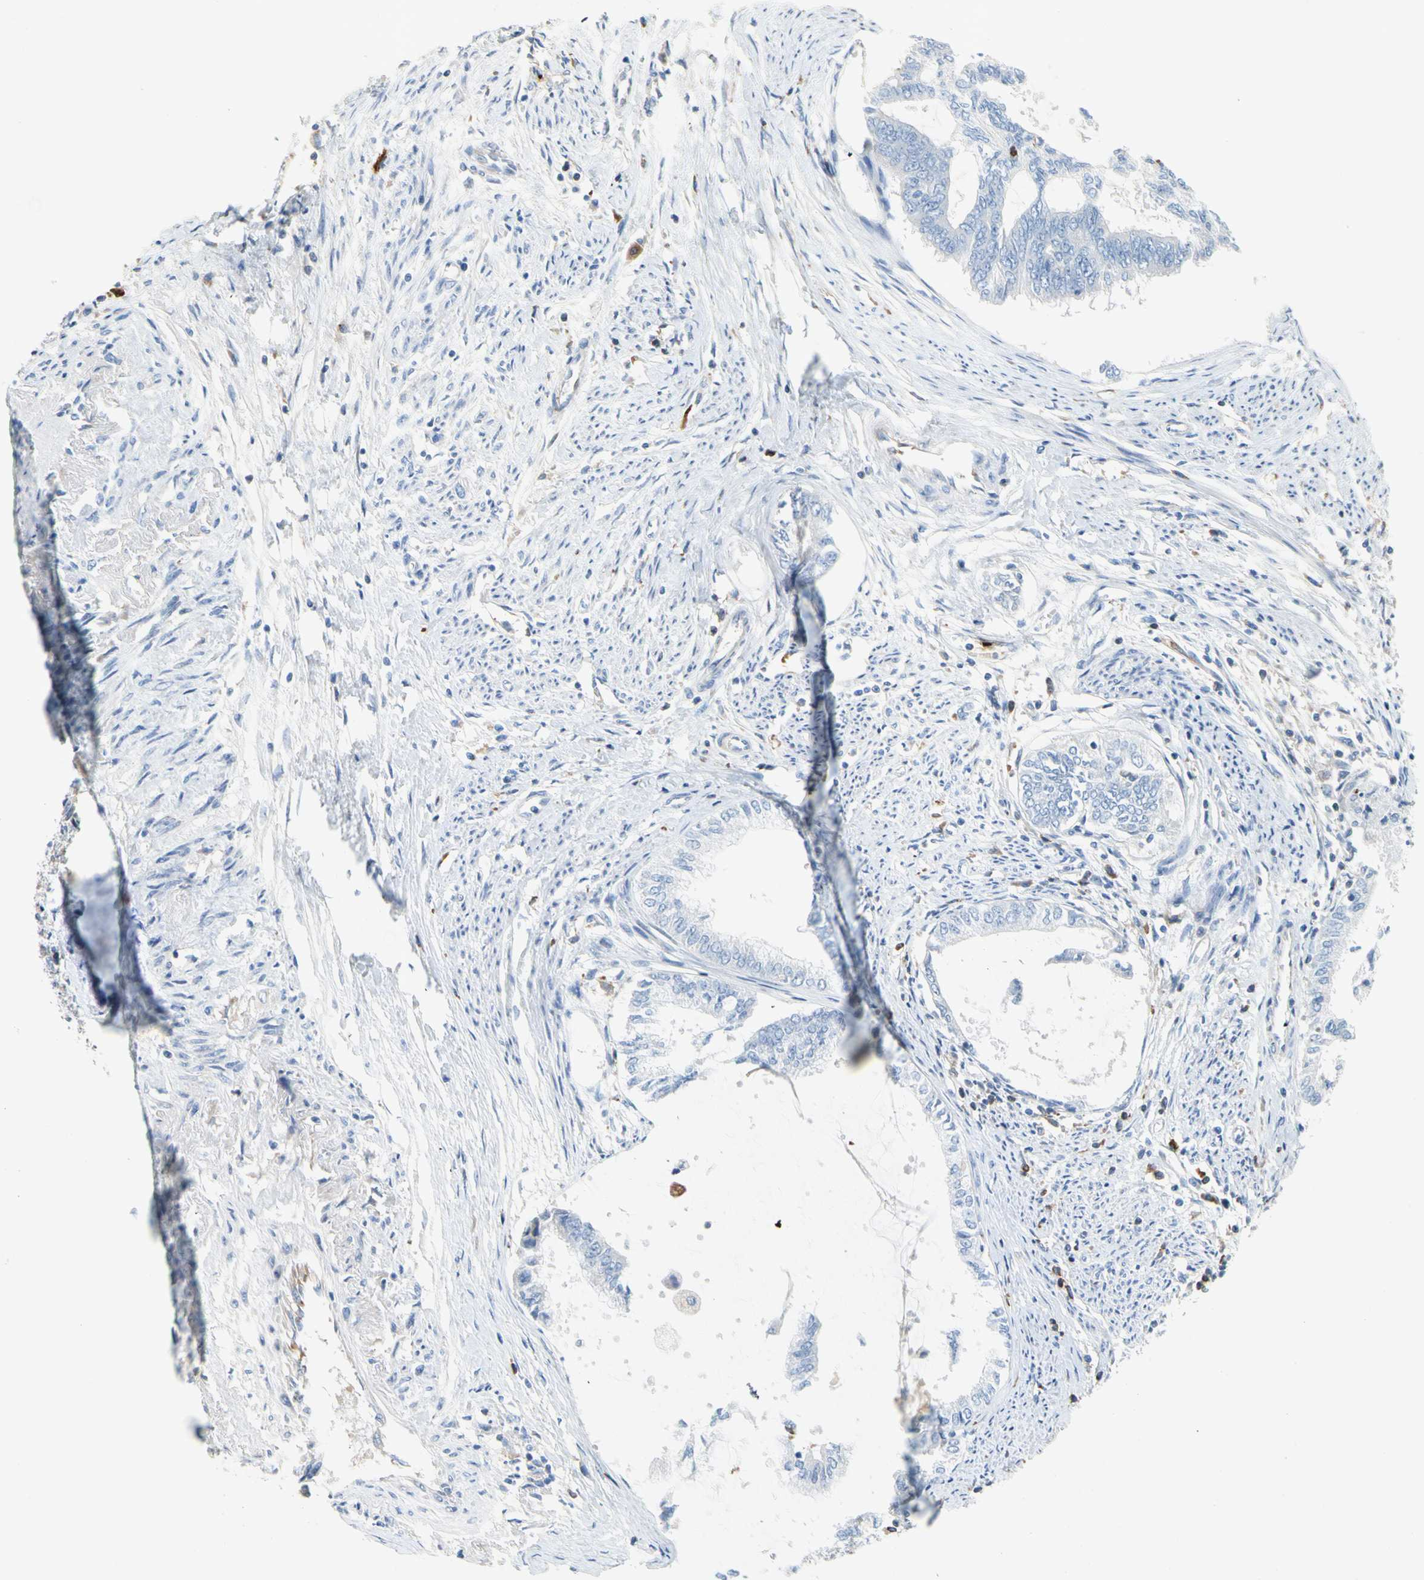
{"staining": {"intensity": "negative", "quantity": "none", "location": "none"}, "tissue": "endometrial cancer", "cell_type": "Tumor cells", "image_type": "cancer", "snomed": [{"axis": "morphology", "description": "Adenocarcinoma, NOS"}, {"axis": "topography", "description": "Endometrium"}], "caption": "Endometrial adenocarcinoma was stained to show a protein in brown. There is no significant positivity in tumor cells. (DAB (3,3'-diaminobenzidine) immunohistochemistry with hematoxylin counter stain).", "gene": "PPBP", "patient": {"sex": "female", "age": 86}}